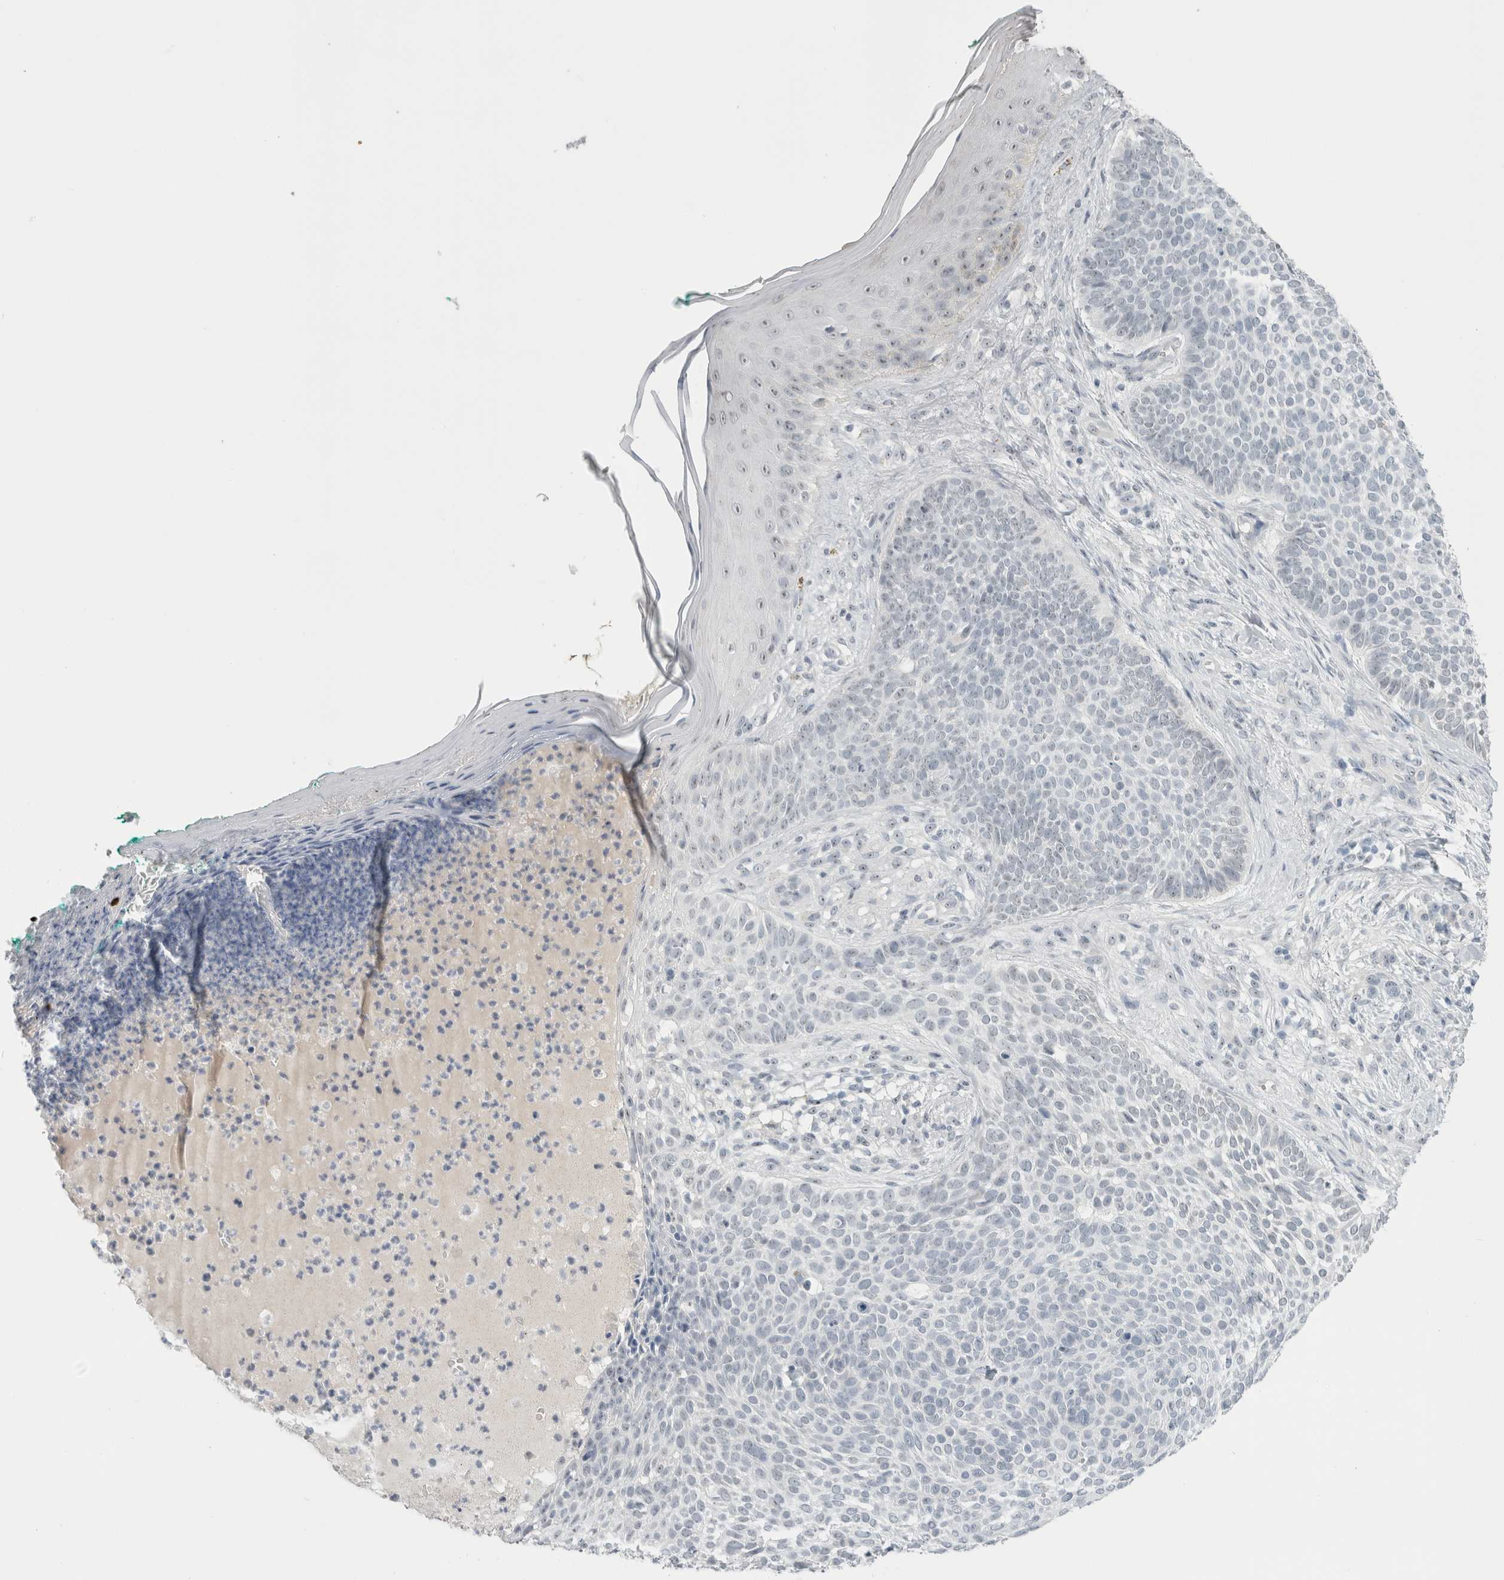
{"staining": {"intensity": "negative", "quantity": "none", "location": "none"}, "tissue": "skin cancer", "cell_type": "Tumor cells", "image_type": "cancer", "snomed": [{"axis": "morphology", "description": "Normal tissue, NOS"}, {"axis": "morphology", "description": "Basal cell carcinoma"}, {"axis": "topography", "description": "Skin"}], "caption": "This micrograph is of skin basal cell carcinoma stained with IHC to label a protein in brown with the nuclei are counter-stained blue. There is no positivity in tumor cells.", "gene": "FMR1NB", "patient": {"sex": "male", "age": 67}}